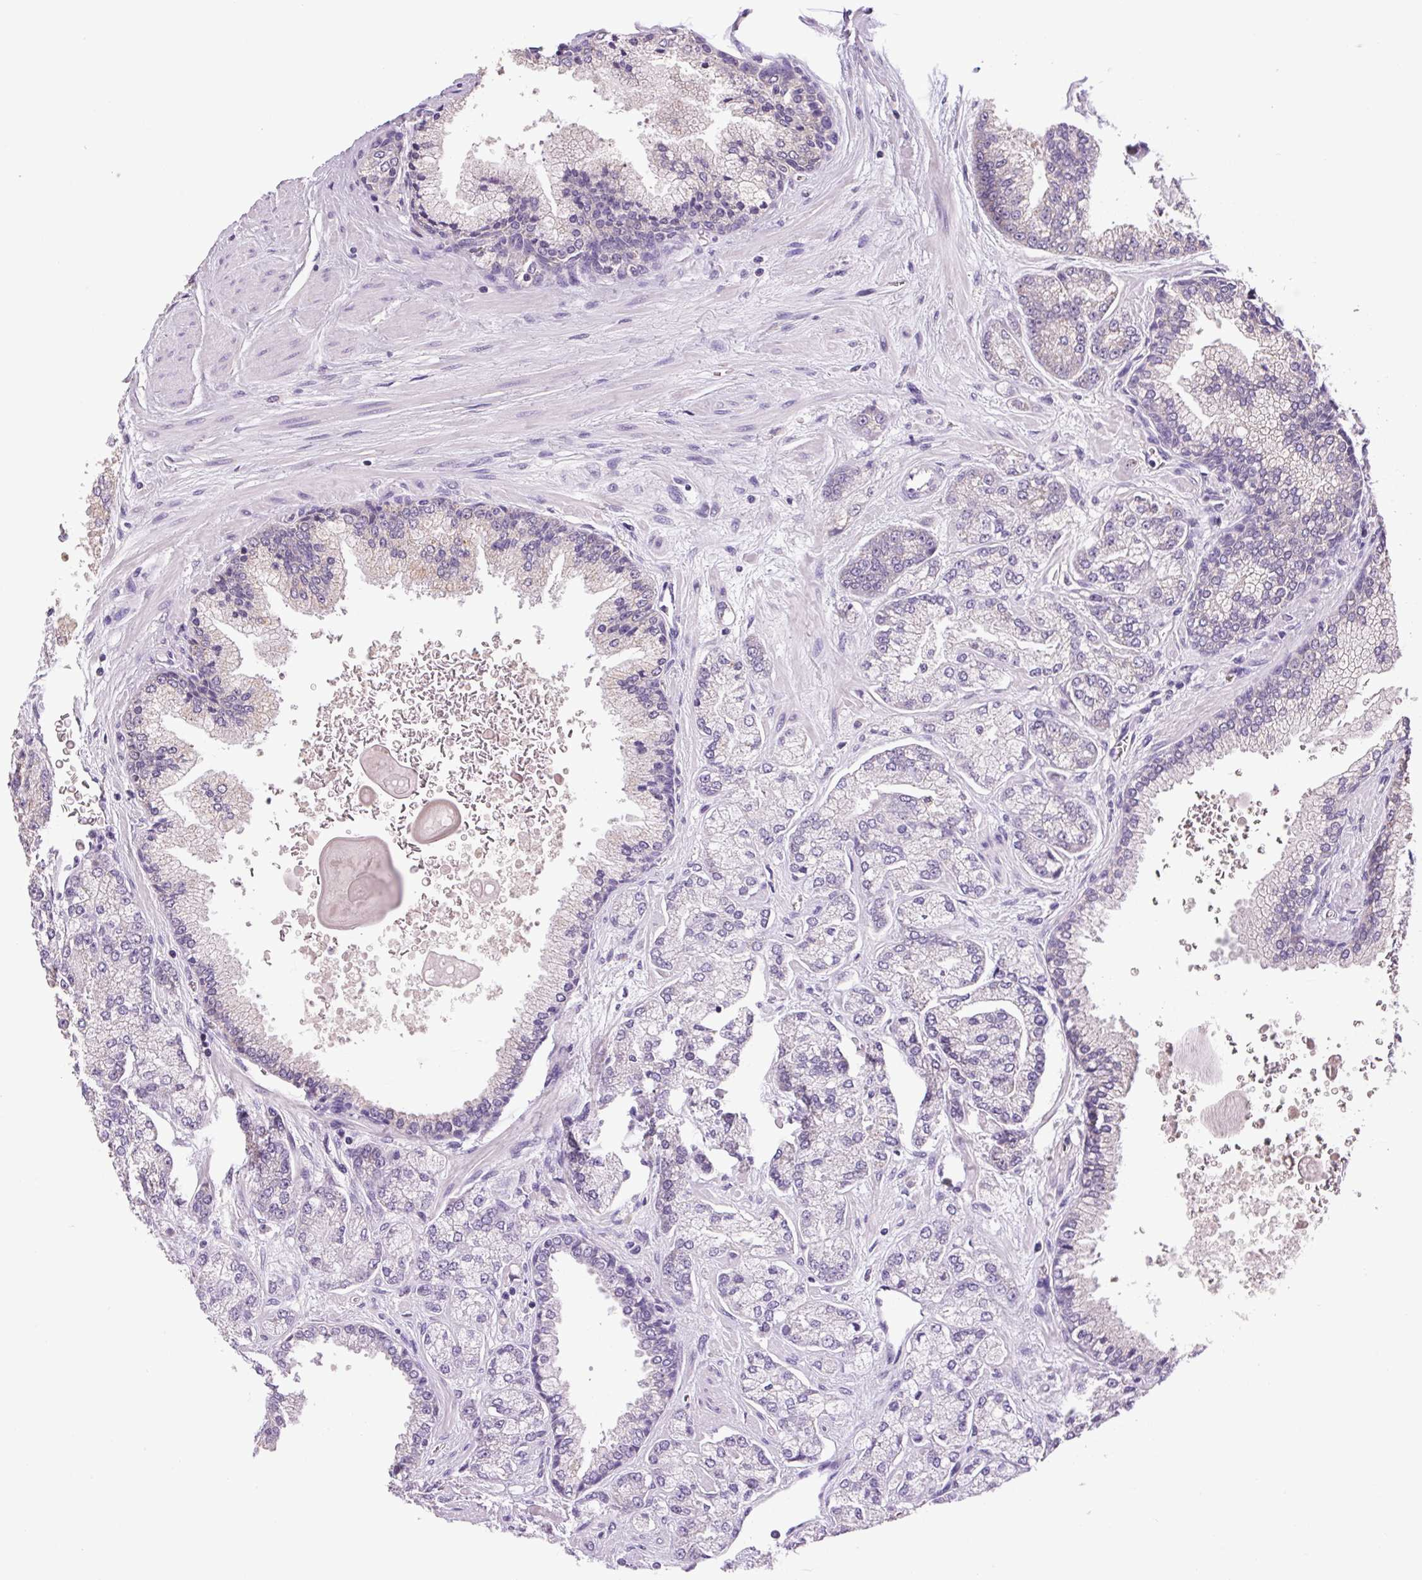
{"staining": {"intensity": "negative", "quantity": "none", "location": "none"}, "tissue": "prostate cancer", "cell_type": "Tumor cells", "image_type": "cancer", "snomed": [{"axis": "morphology", "description": "Adenocarcinoma, High grade"}, {"axis": "topography", "description": "Prostate"}], "caption": "A high-resolution micrograph shows IHC staining of high-grade adenocarcinoma (prostate), which displays no significant staining in tumor cells.", "gene": "SGF29", "patient": {"sex": "male", "age": 68}}